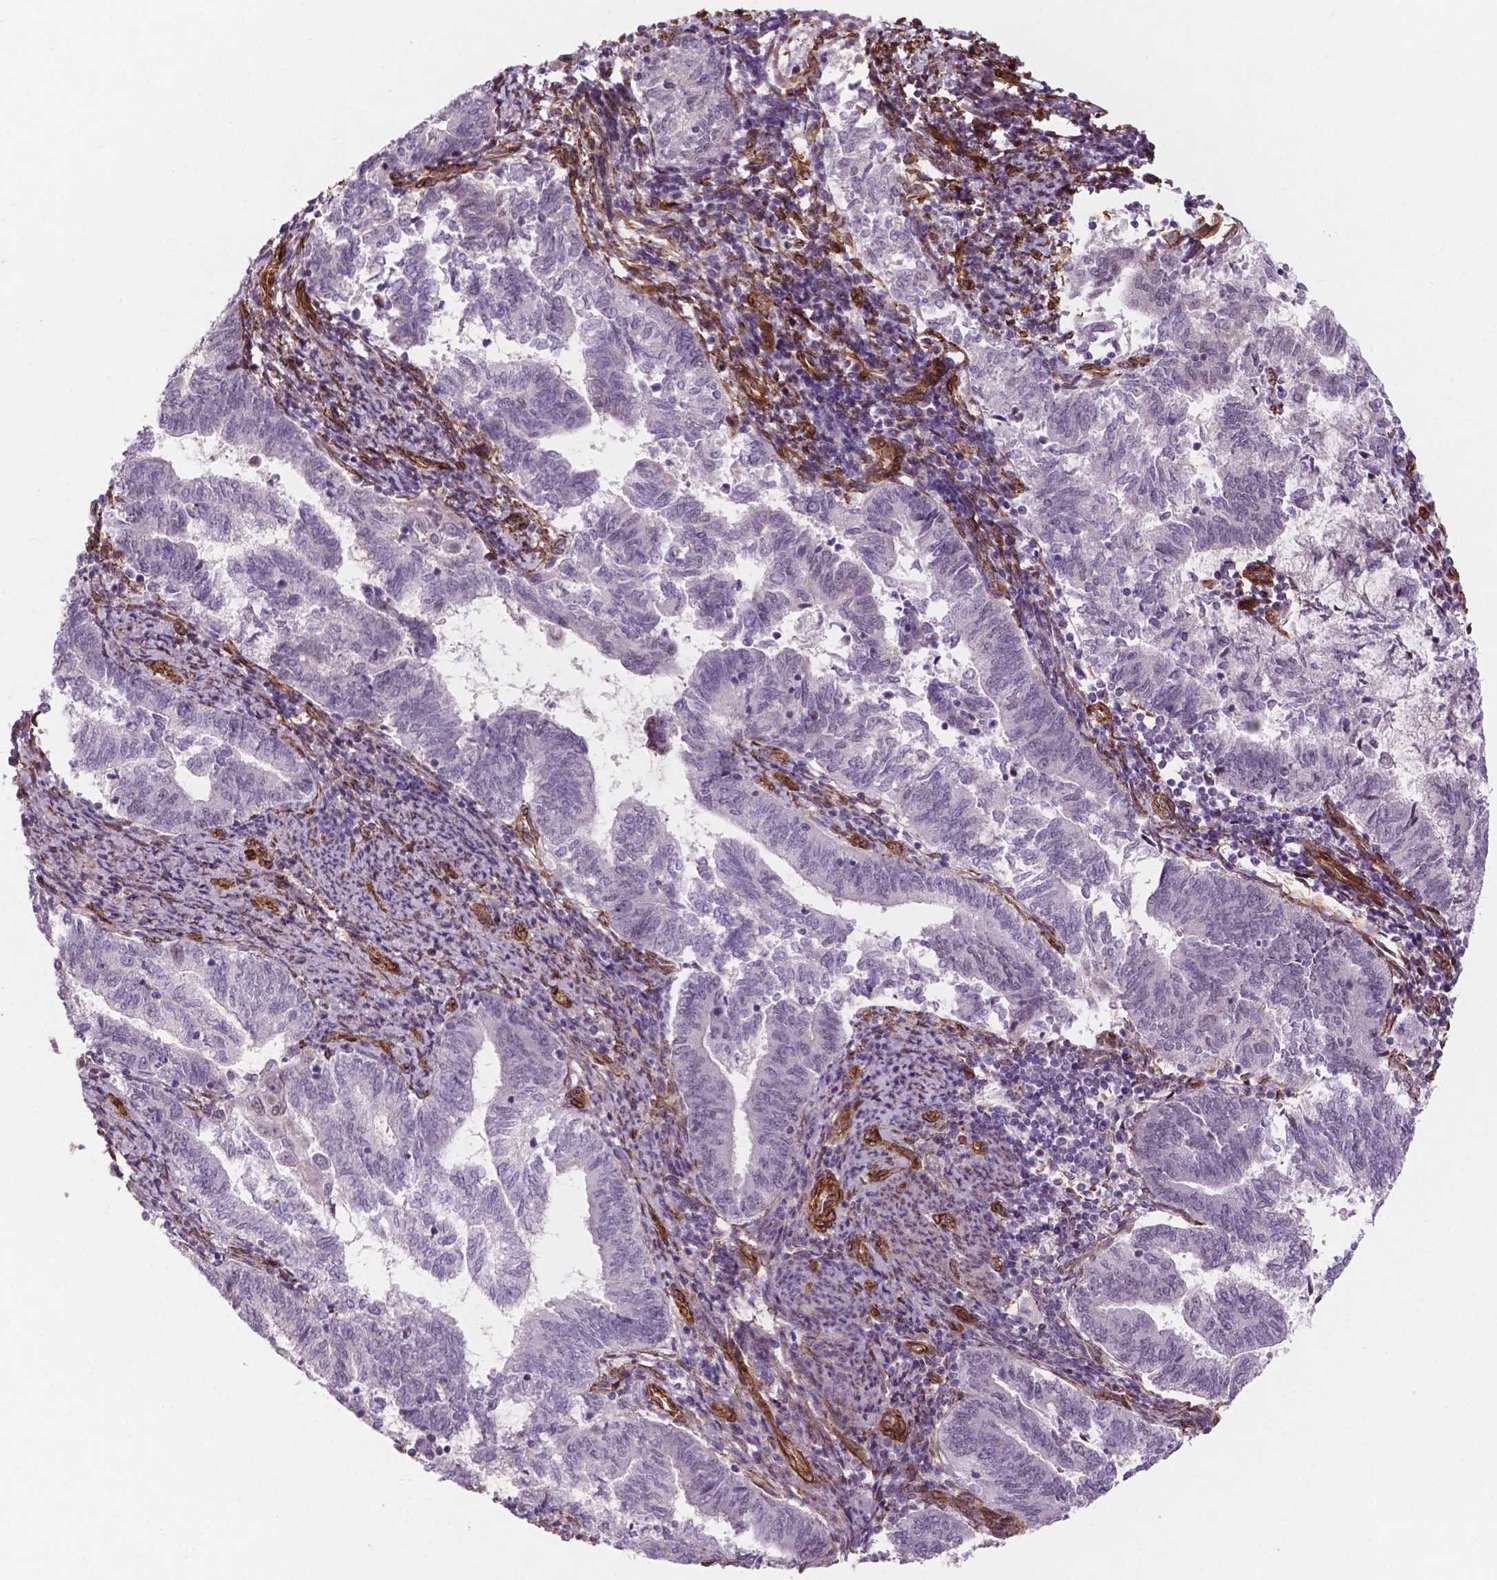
{"staining": {"intensity": "negative", "quantity": "none", "location": "none"}, "tissue": "endometrial cancer", "cell_type": "Tumor cells", "image_type": "cancer", "snomed": [{"axis": "morphology", "description": "Adenocarcinoma, NOS"}, {"axis": "topography", "description": "Endometrium"}], "caption": "This histopathology image is of endometrial cancer stained with immunohistochemistry (IHC) to label a protein in brown with the nuclei are counter-stained blue. There is no positivity in tumor cells.", "gene": "EGFL8", "patient": {"sex": "female", "age": 65}}